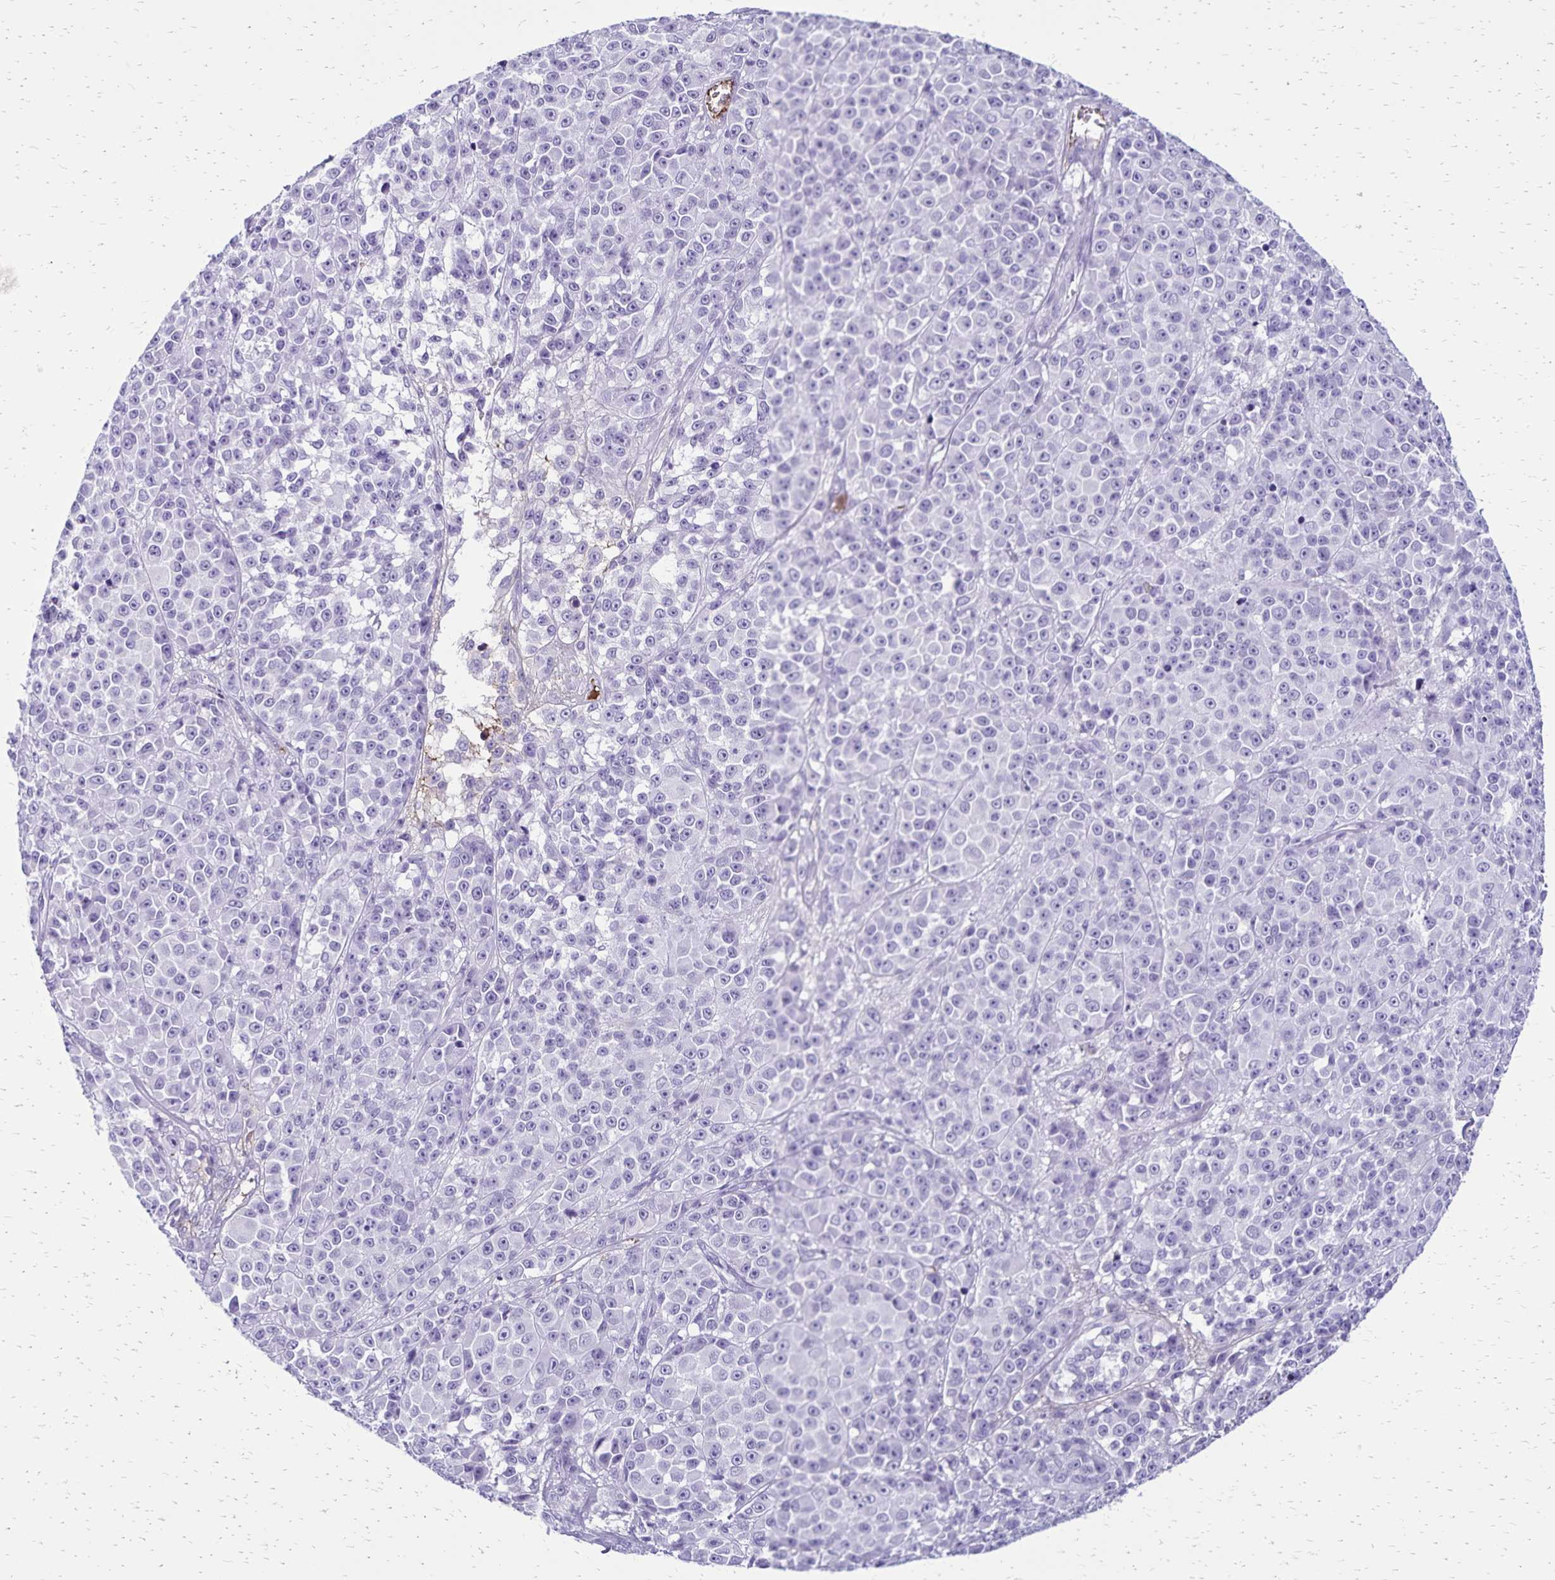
{"staining": {"intensity": "negative", "quantity": "none", "location": "none"}, "tissue": "melanoma", "cell_type": "Tumor cells", "image_type": "cancer", "snomed": [{"axis": "morphology", "description": "Malignant melanoma, NOS"}, {"axis": "topography", "description": "Skin"}, {"axis": "topography", "description": "Skin of back"}], "caption": "IHC micrograph of malignant melanoma stained for a protein (brown), which demonstrates no staining in tumor cells. Brightfield microscopy of IHC stained with DAB (brown) and hematoxylin (blue), captured at high magnification.", "gene": "CD27", "patient": {"sex": "male", "age": 91}}